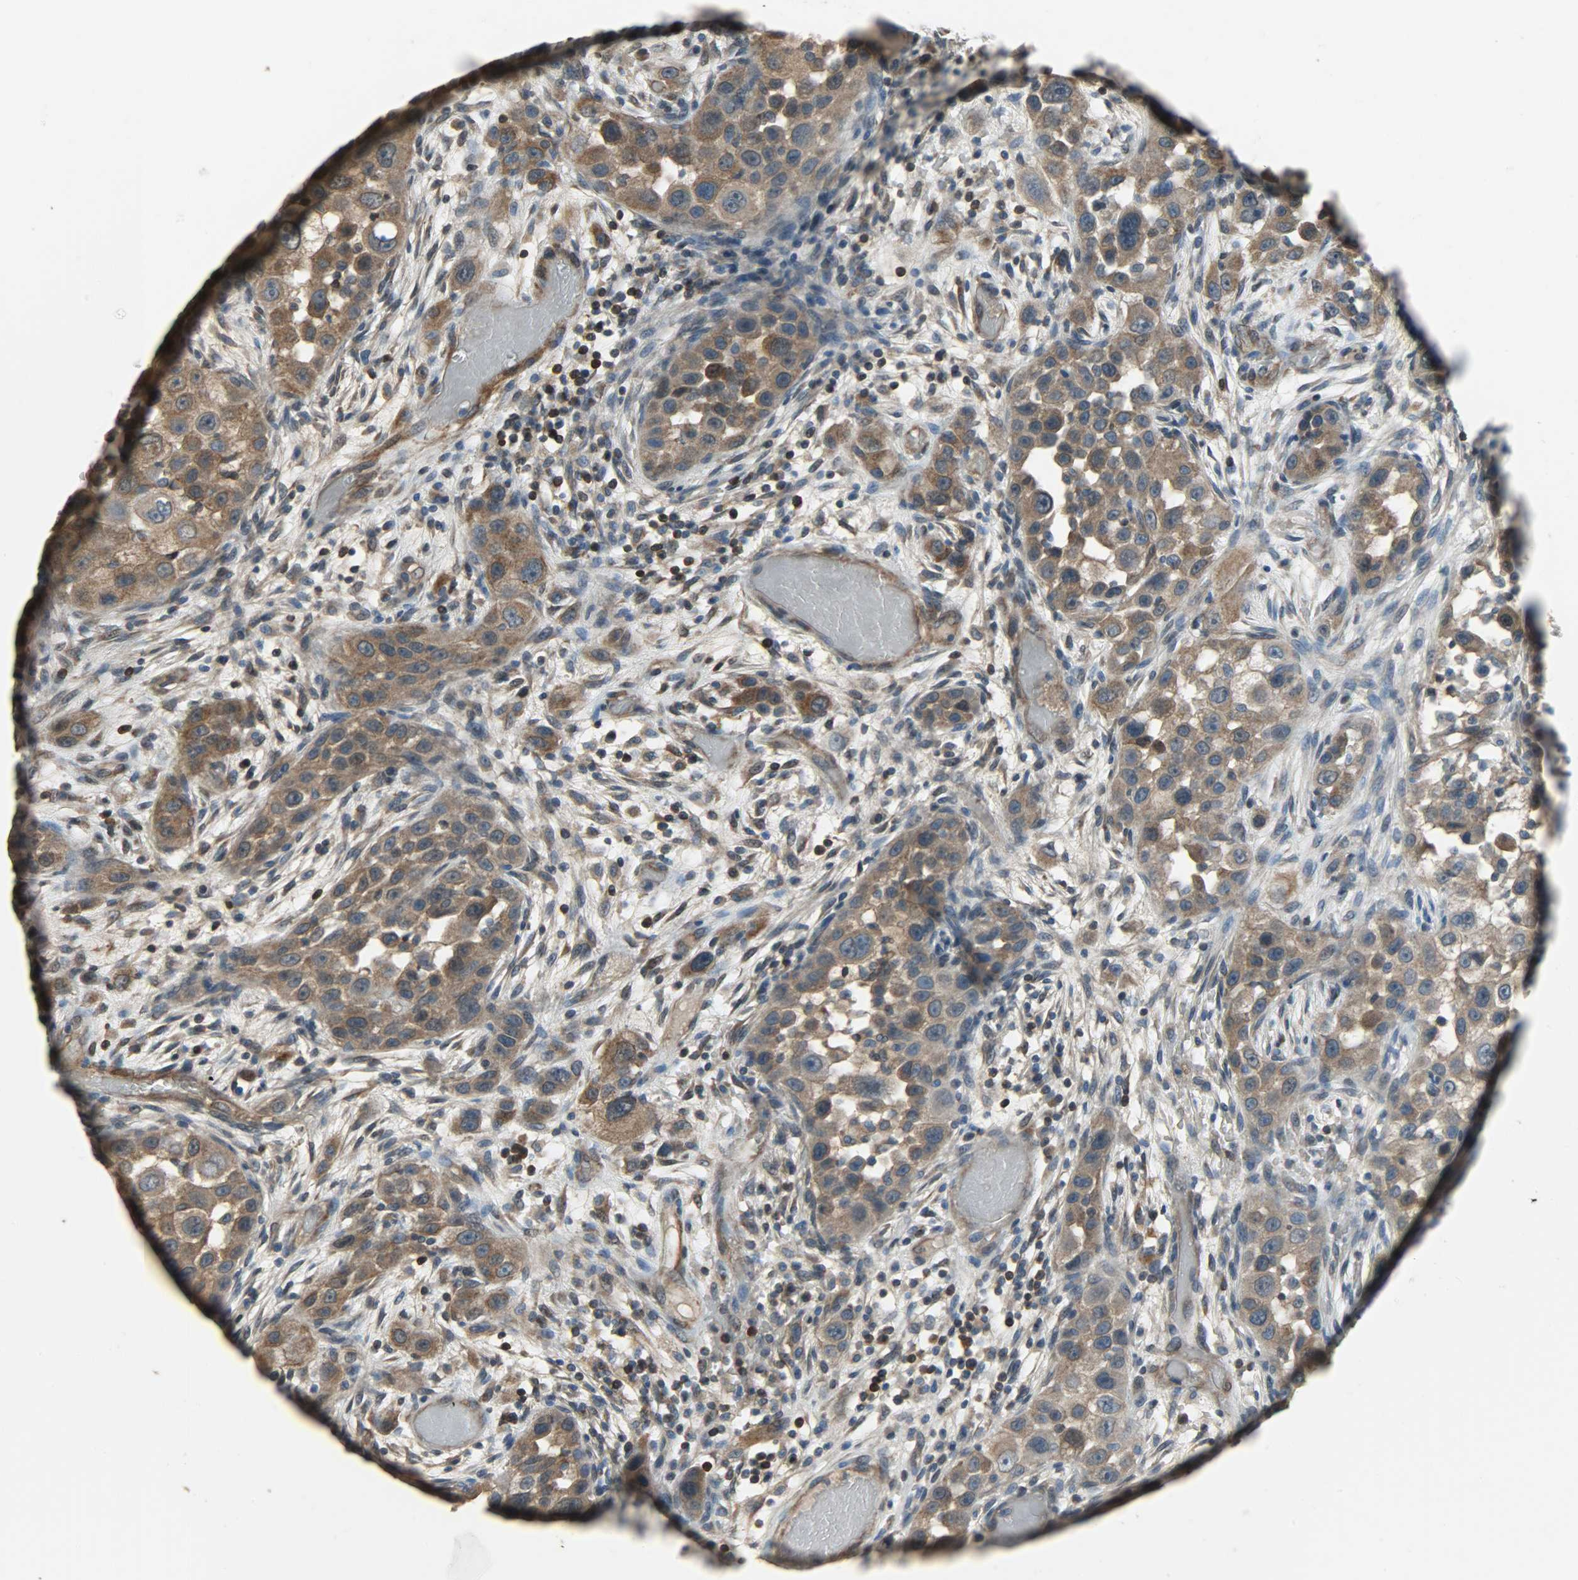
{"staining": {"intensity": "moderate", "quantity": ">75%", "location": "cytoplasmic/membranous,nuclear"}, "tissue": "head and neck cancer", "cell_type": "Tumor cells", "image_type": "cancer", "snomed": [{"axis": "morphology", "description": "Carcinoma, NOS"}, {"axis": "topography", "description": "Head-Neck"}], "caption": "The micrograph reveals immunohistochemical staining of carcinoma (head and neck). There is moderate cytoplasmic/membranous and nuclear expression is present in about >75% of tumor cells.", "gene": "LDHB", "patient": {"sex": "male", "age": 87}}